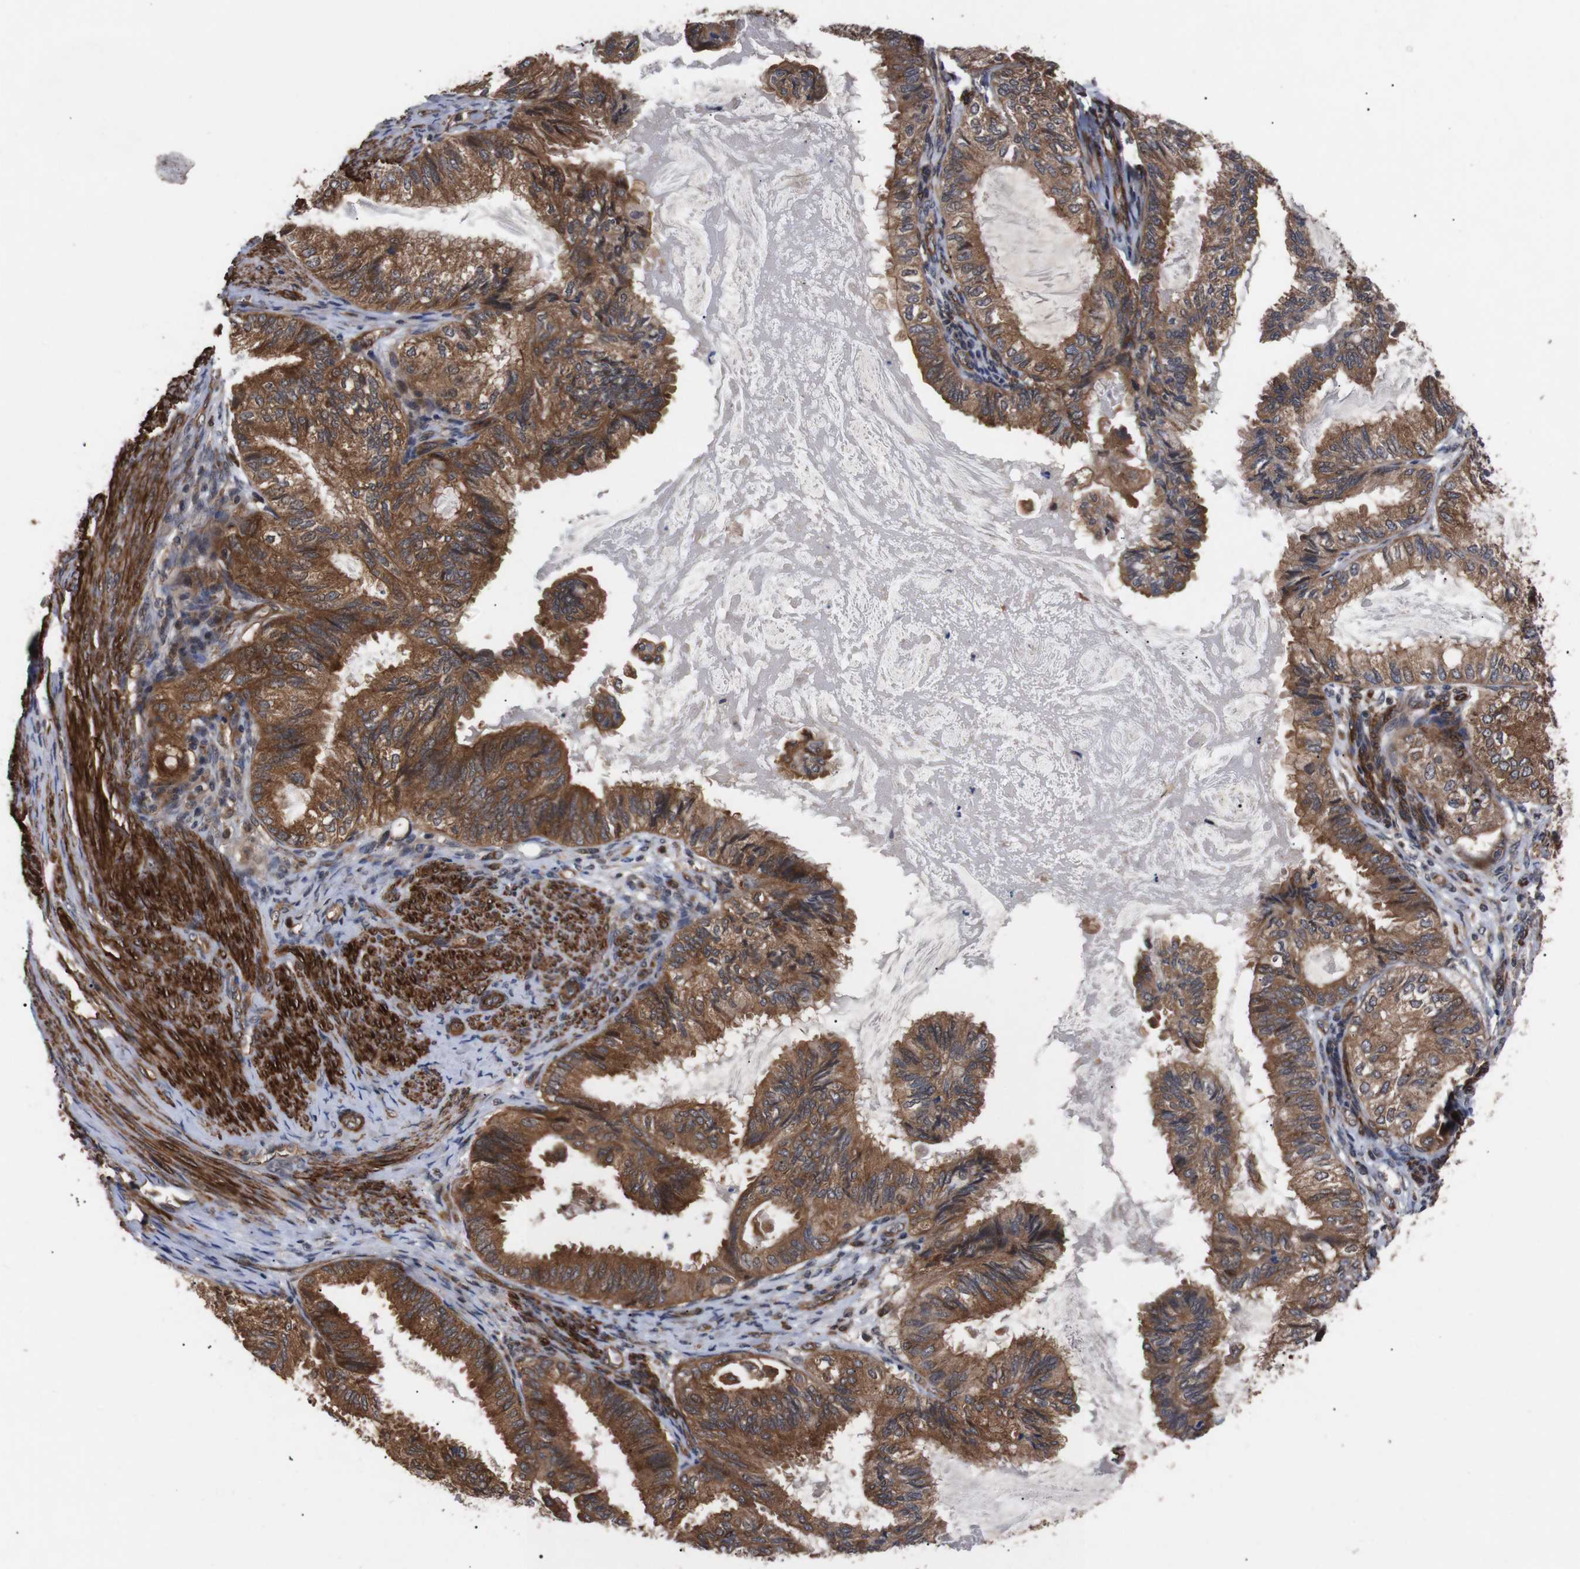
{"staining": {"intensity": "moderate", "quantity": ">75%", "location": "cytoplasmic/membranous"}, "tissue": "cervical cancer", "cell_type": "Tumor cells", "image_type": "cancer", "snomed": [{"axis": "morphology", "description": "Normal tissue, NOS"}, {"axis": "morphology", "description": "Adenocarcinoma, NOS"}, {"axis": "topography", "description": "Cervix"}, {"axis": "topography", "description": "Endometrium"}], "caption": "An image showing moderate cytoplasmic/membranous expression in approximately >75% of tumor cells in adenocarcinoma (cervical), as visualized by brown immunohistochemical staining.", "gene": "PAWR", "patient": {"sex": "female", "age": 86}}